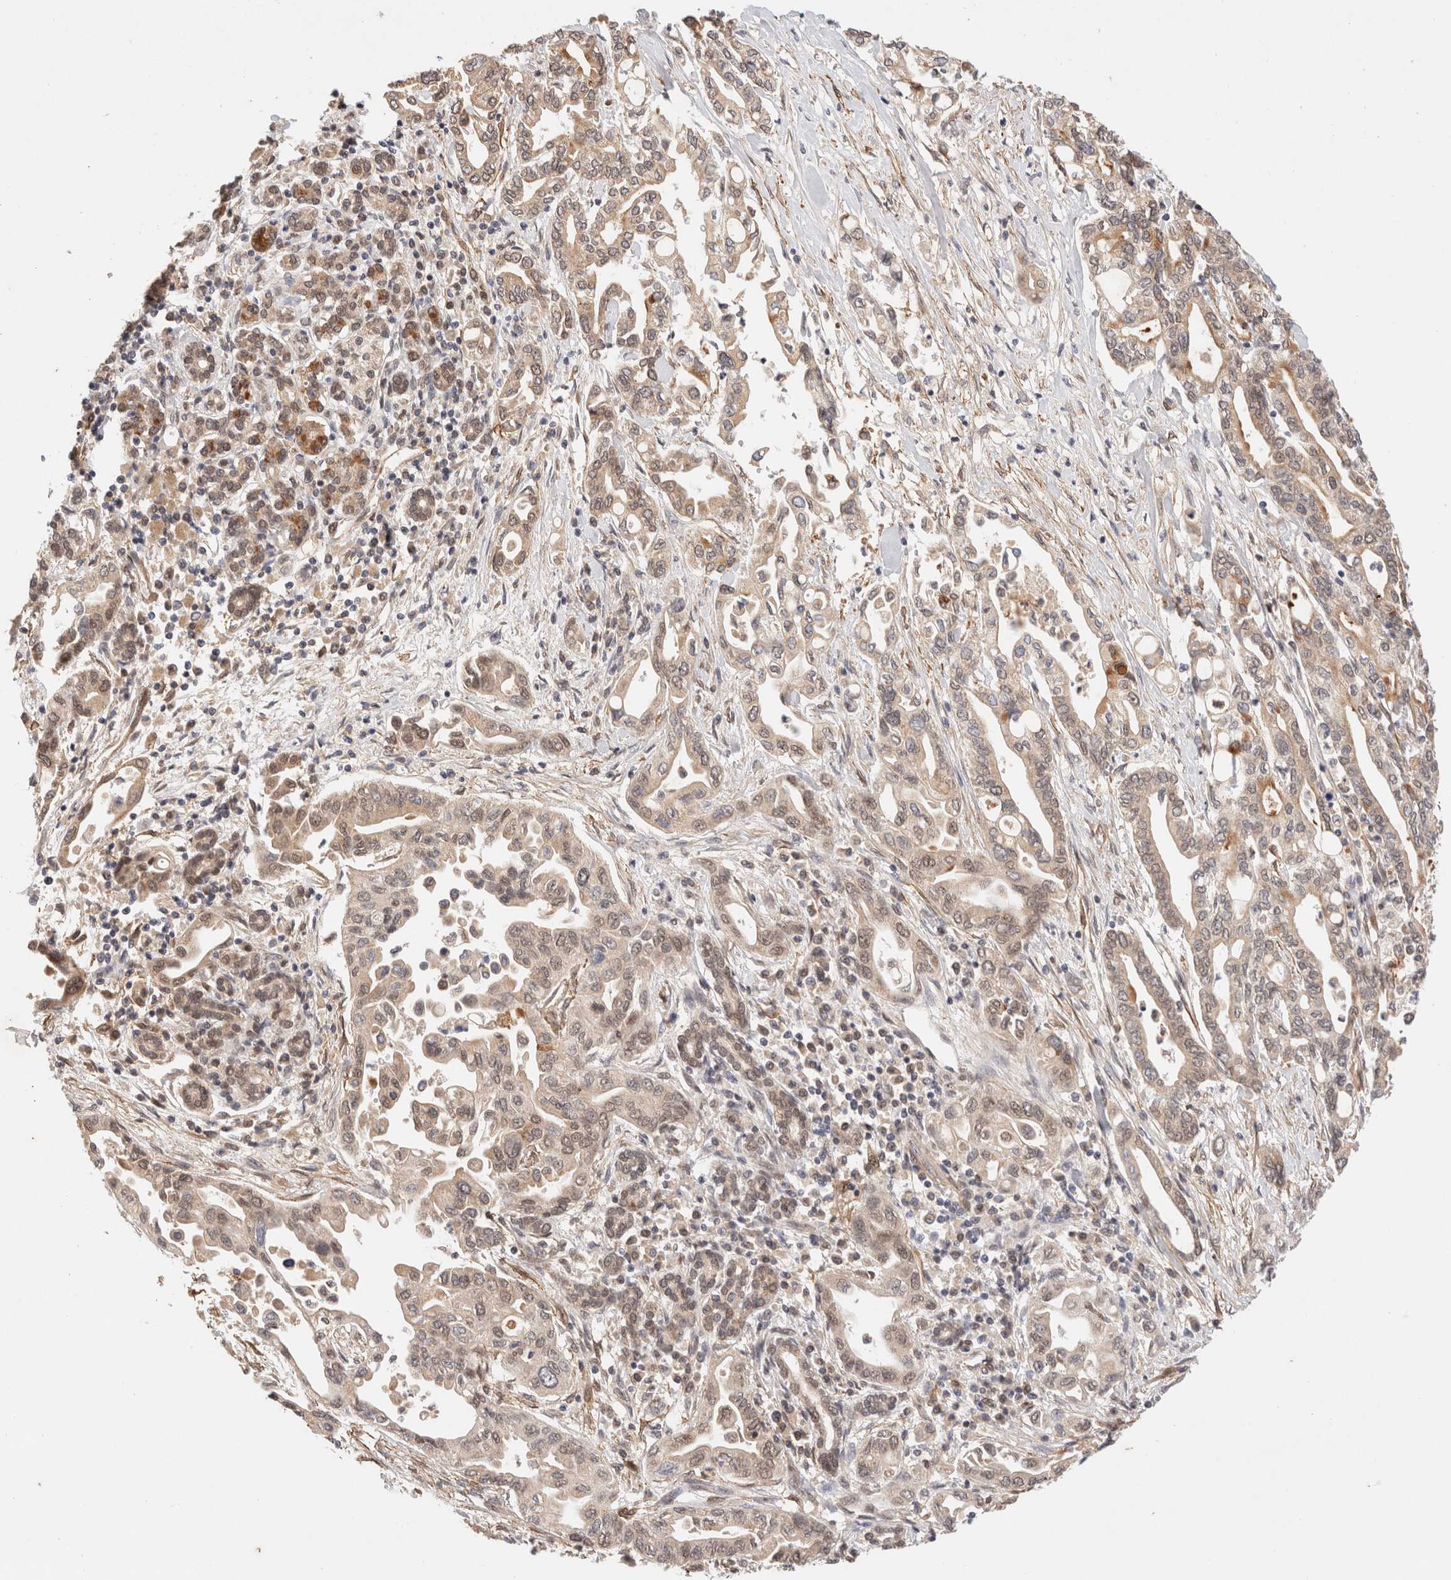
{"staining": {"intensity": "moderate", "quantity": ">75%", "location": "cytoplasmic/membranous,nuclear"}, "tissue": "pancreatic cancer", "cell_type": "Tumor cells", "image_type": "cancer", "snomed": [{"axis": "morphology", "description": "Adenocarcinoma, NOS"}, {"axis": "topography", "description": "Pancreas"}], "caption": "A high-resolution micrograph shows IHC staining of adenocarcinoma (pancreatic), which demonstrates moderate cytoplasmic/membranous and nuclear expression in approximately >75% of tumor cells. The staining is performed using DAB brown chromogen to label protein expression. The nuclei are counter-stained blue using hematoxylin.", "gene": "BRPF3", "patient": {"sex": "female", "age": 57}}